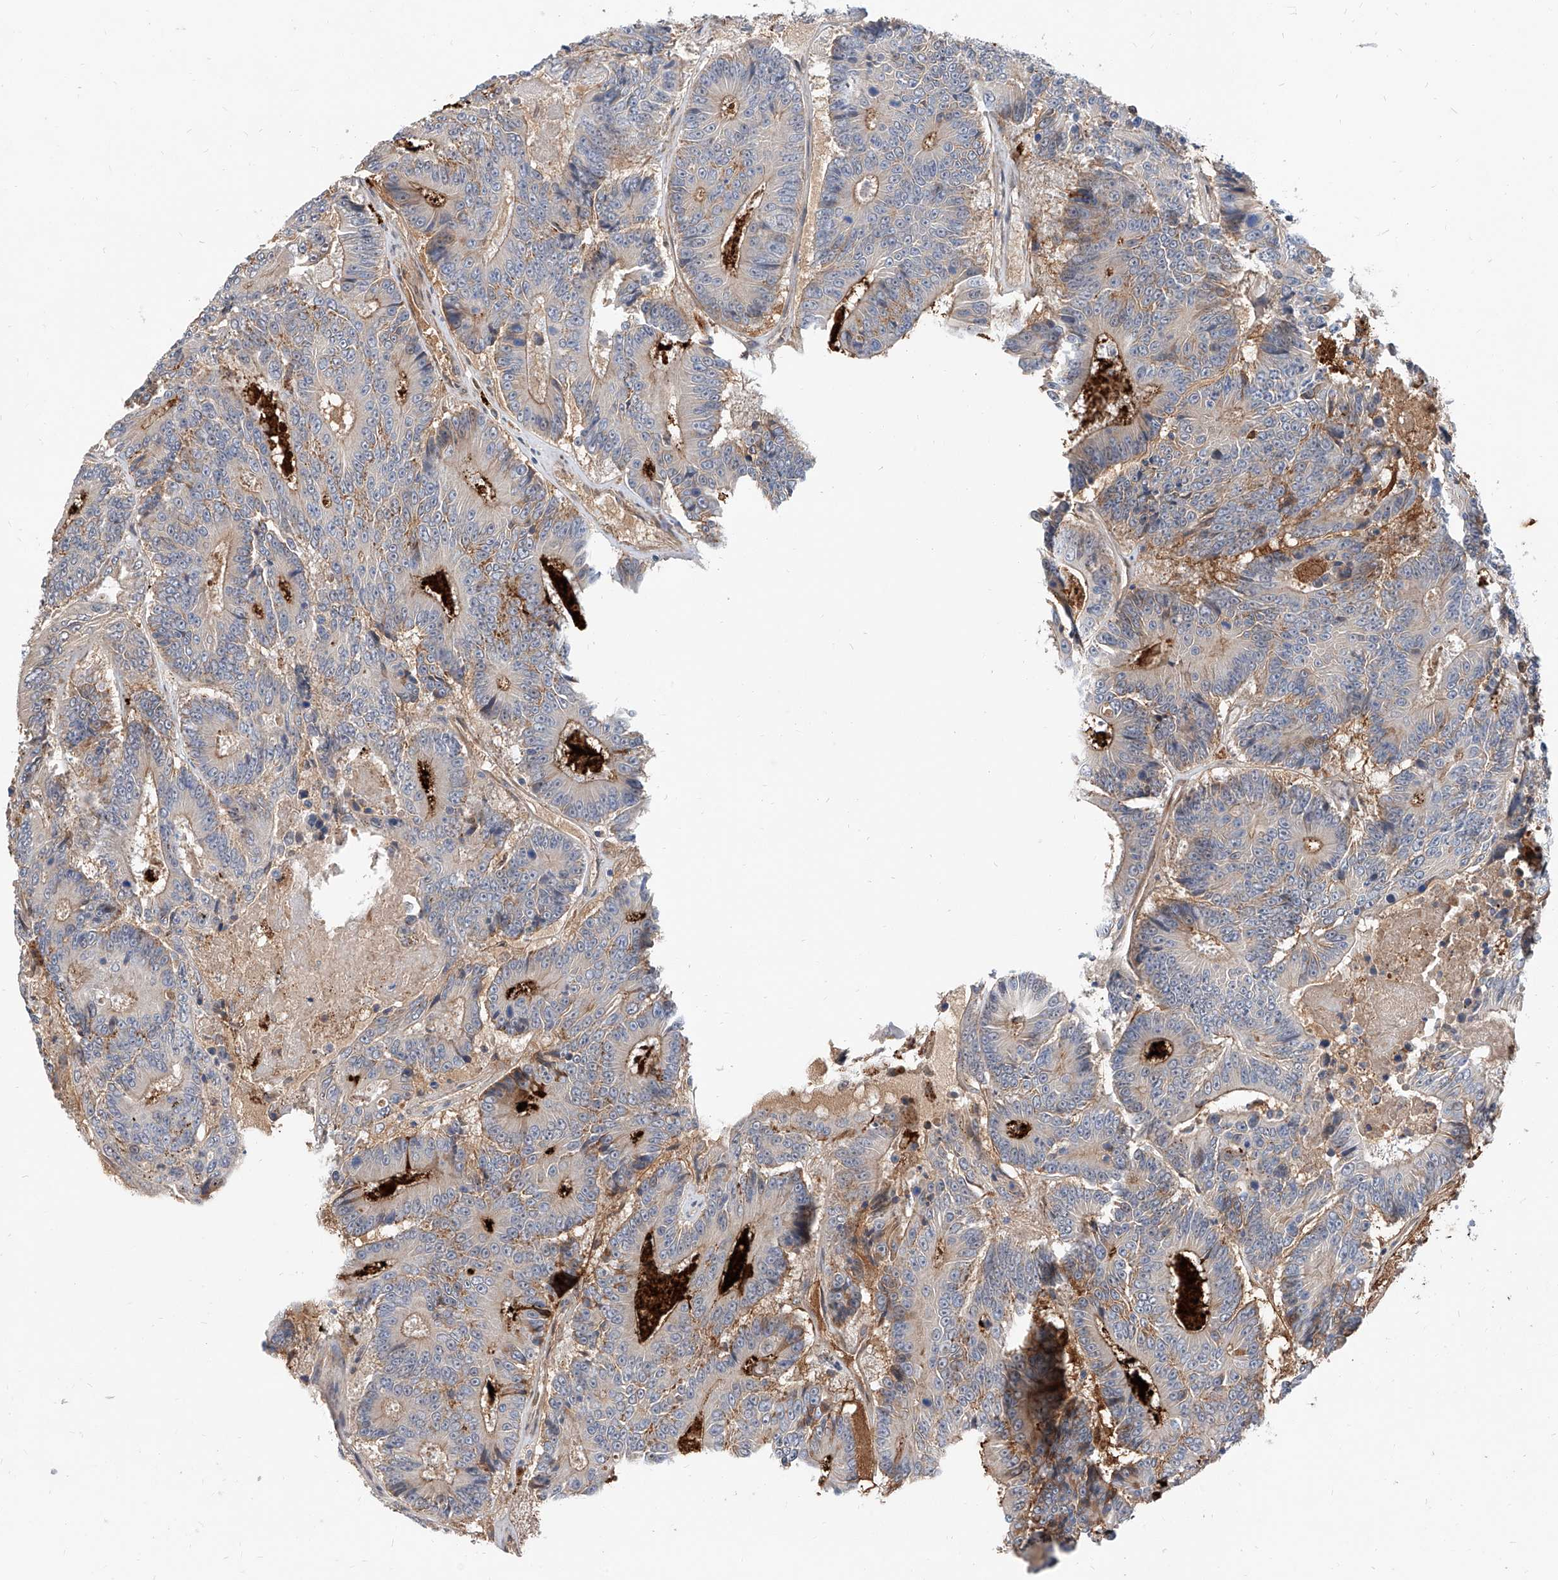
{"staining": {"intensity": "weak", "quantity": "<25%", "location": "cytoplasmic/membranous"}, "tissue": "colorectal cancer", "cell_type": "Tumor cells", "image_type": "cancer", "snomed": [{"axis": "morphology", "description": "Adenocarcinoma, NOS"}, {"axis": "topography", "description": "Colon"}], "caption": "Immunohistochemical staining of human colorectal adenocarcinoma demonstrates no significant expression in tumor cells. (Brightfield microscopy of DAB (3,3'-diaminobenzidine) IHC at high magnification).", "gene": "MAGEE2", "patient": {"sex": "male", "age": 83}}